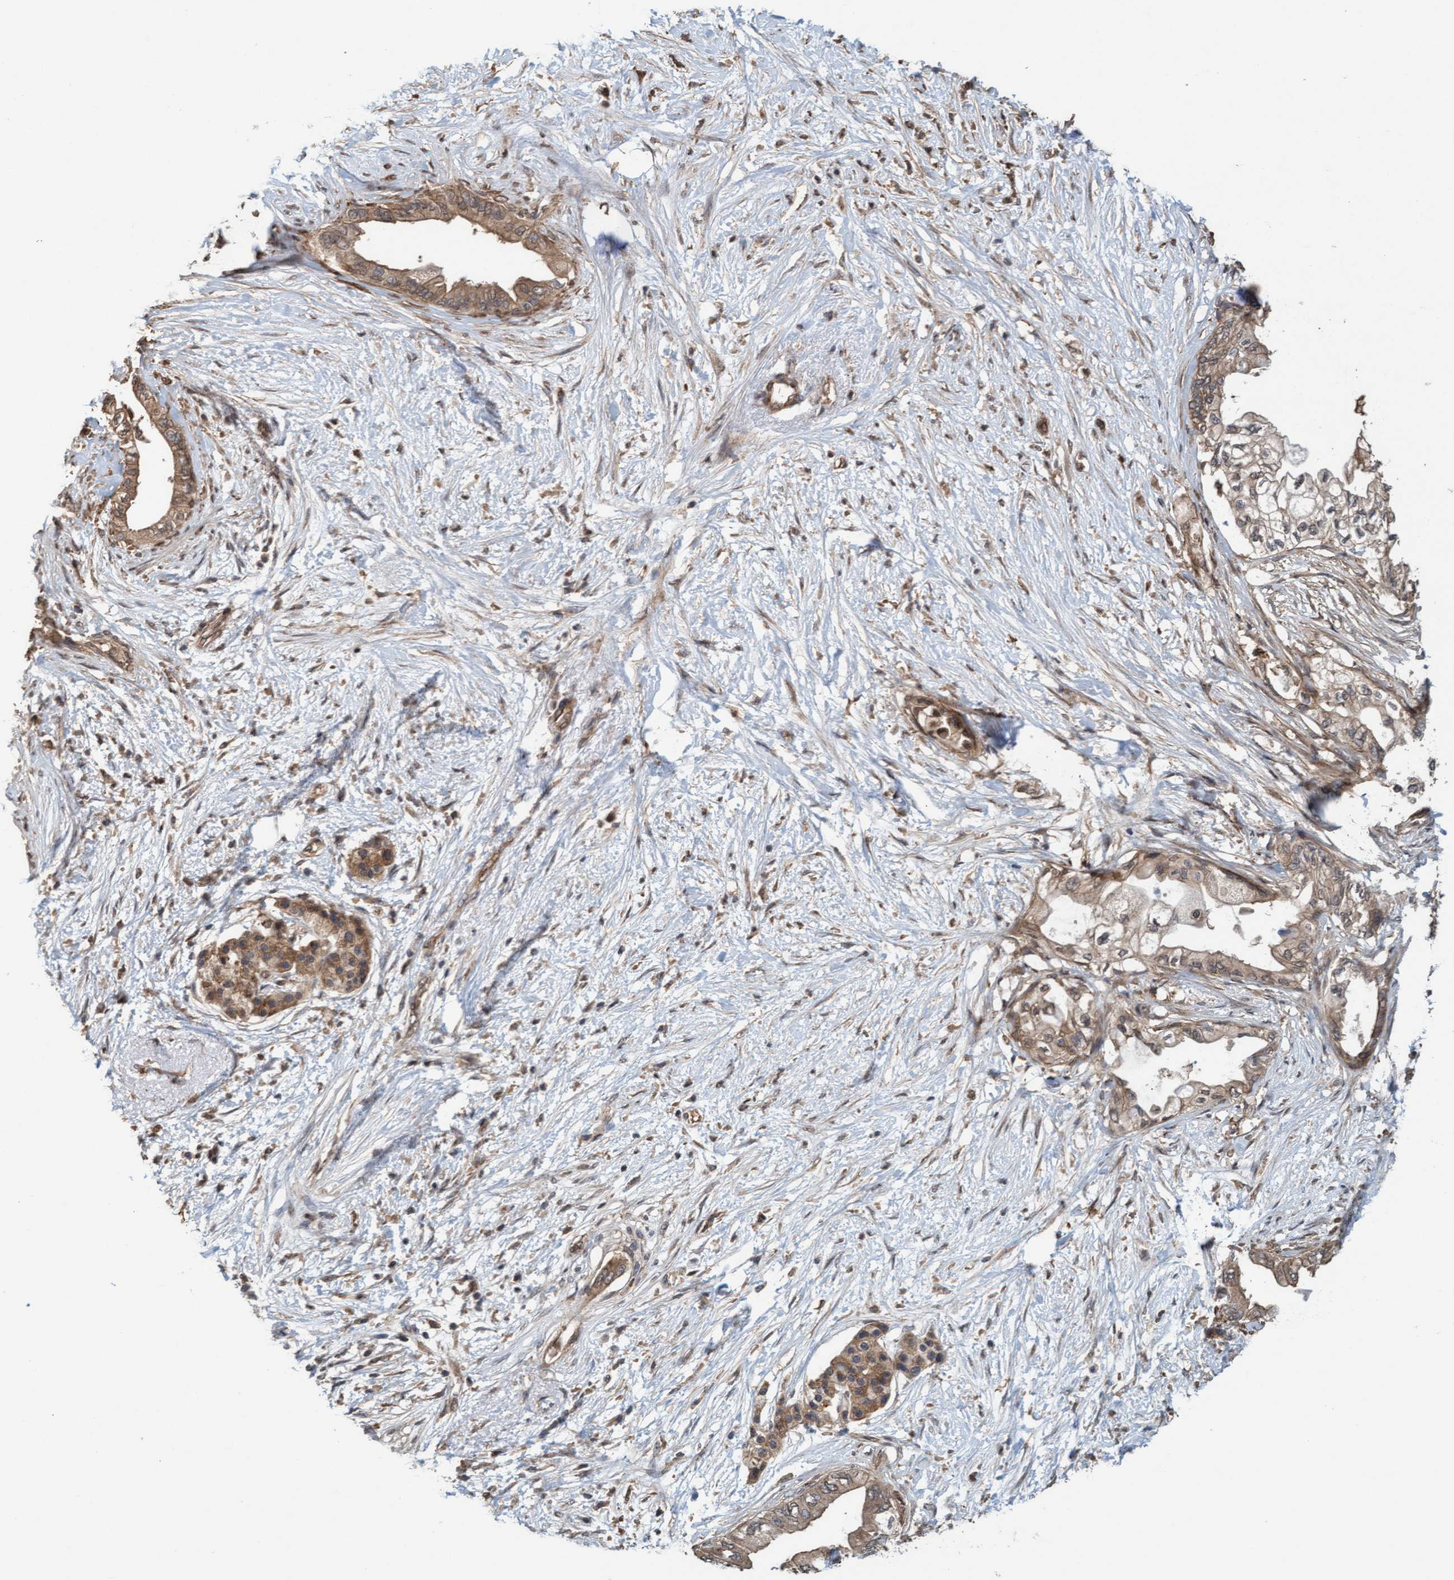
{"staining": {"intensity": "moderate", "quantity": ">75%", "location": "cytoplasmic/membranous"}, "tissue": "pancreatic cancer", "cell_type": "Tumor cells", "image_type": "cancer", "snomed": [{"axis": "morphology", "description": "Normal tissue, NOS"}, {"axis": "morphology", "description": "Adenocarcinoma, NOS"}, {"axis": "topography", "description": "Pancreas"}, {"axis": "topography", "description": "Duodenum"}], "caption": "A high-resolution image shows IHC staining of pancreatic cancer, which demonstrates moderate cytoplasmic/membranous staining in about >75% of tumor cells.", "gene": "FXR2", "patient": {"sex": "female", "age": 60}}